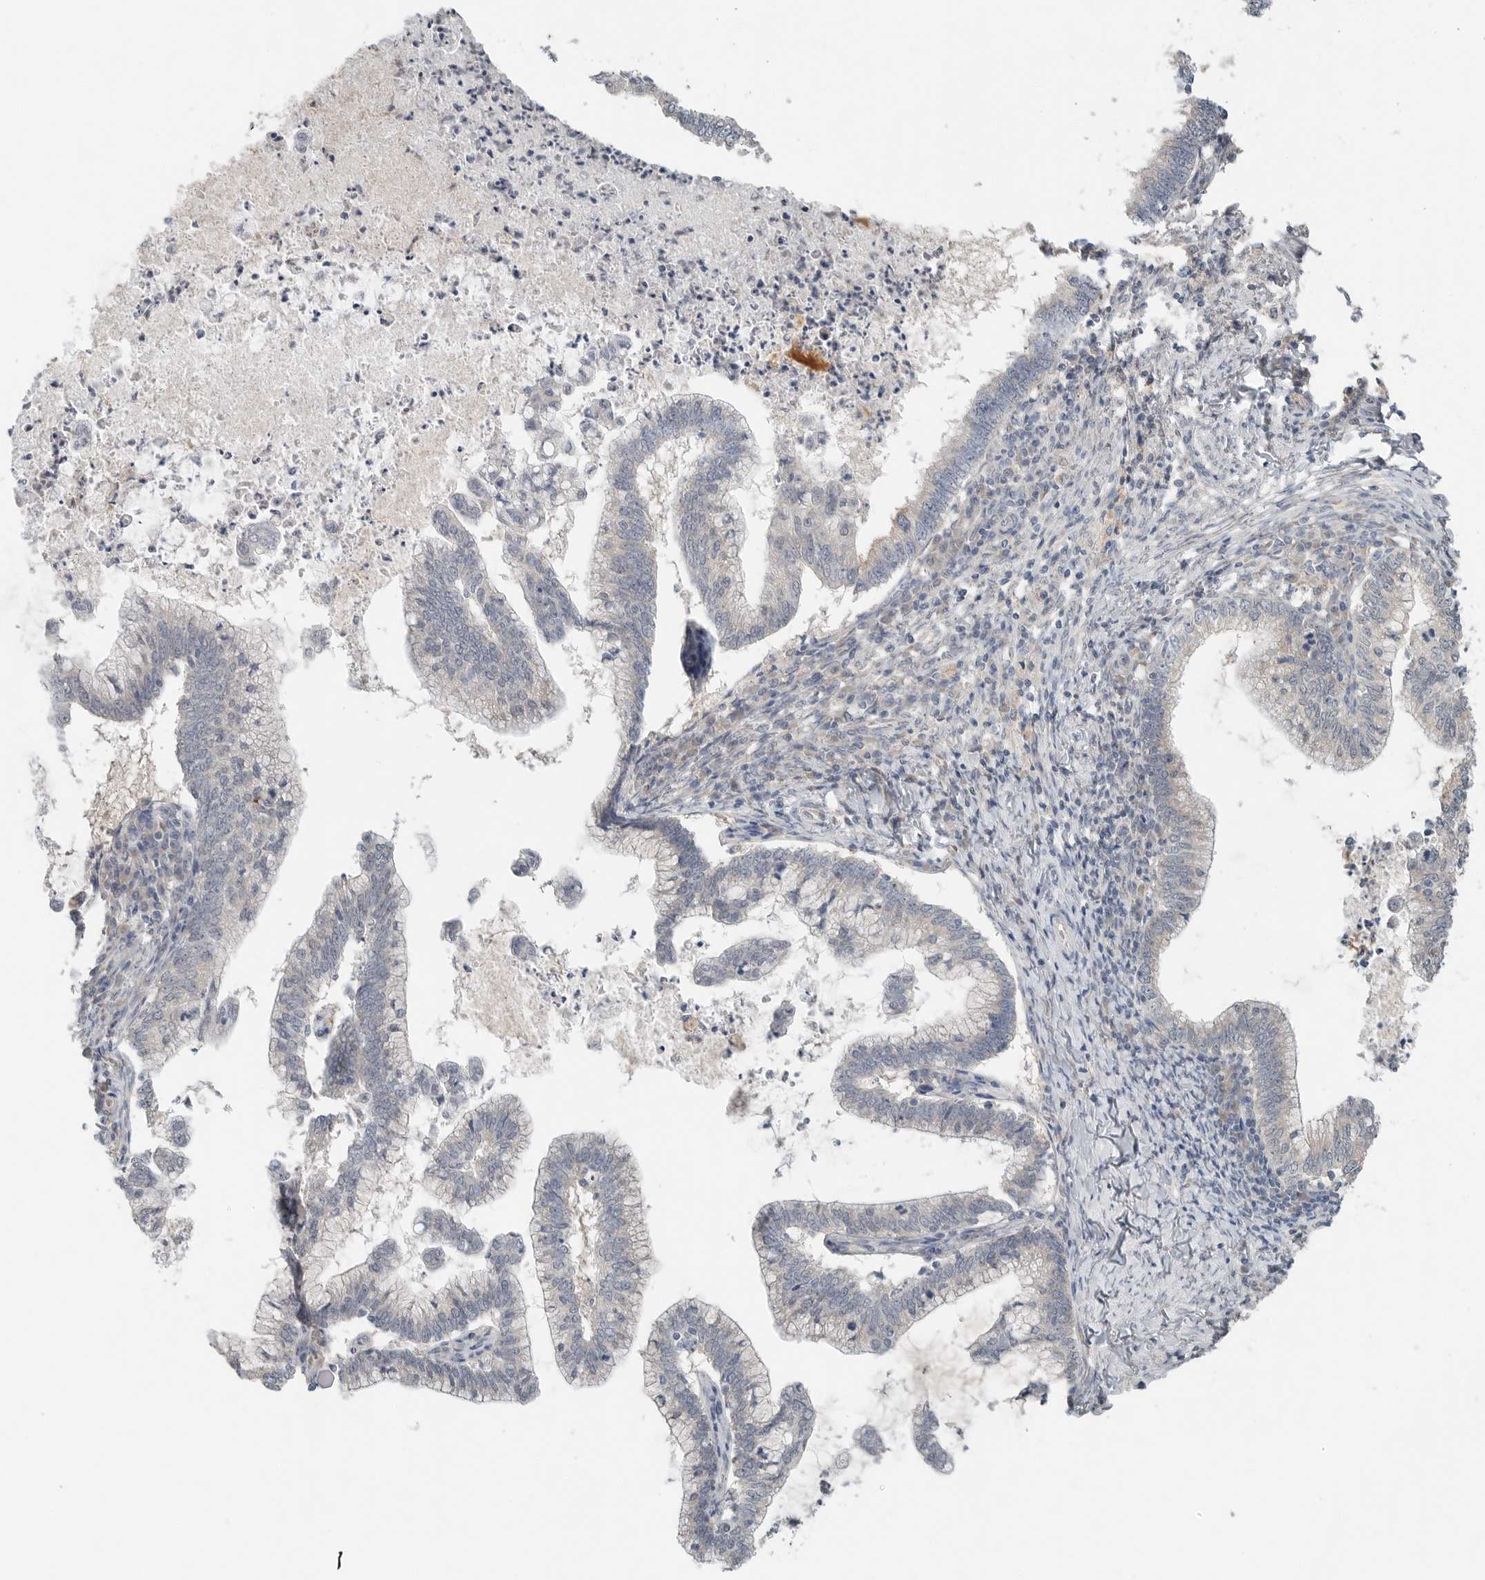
{"staining": {"intensity": "negative", "quantity": "none", "location": "none"}, "tissue": "cervical cancer", "cell_type": "Tumor cells", "image_type": "cancer", "snomed": [{"axis": "morphology", "description": "Adenocarcinoma, NOS"}, {"axis": "topography", "description": "Cervix"}], "caption": "Cervical adenocarcinoma was stained to show a protein in brown. There is no significant staining in tumor cells.", "gene": "FCRLB", "patient": {"sex": "female", "age": 36}}